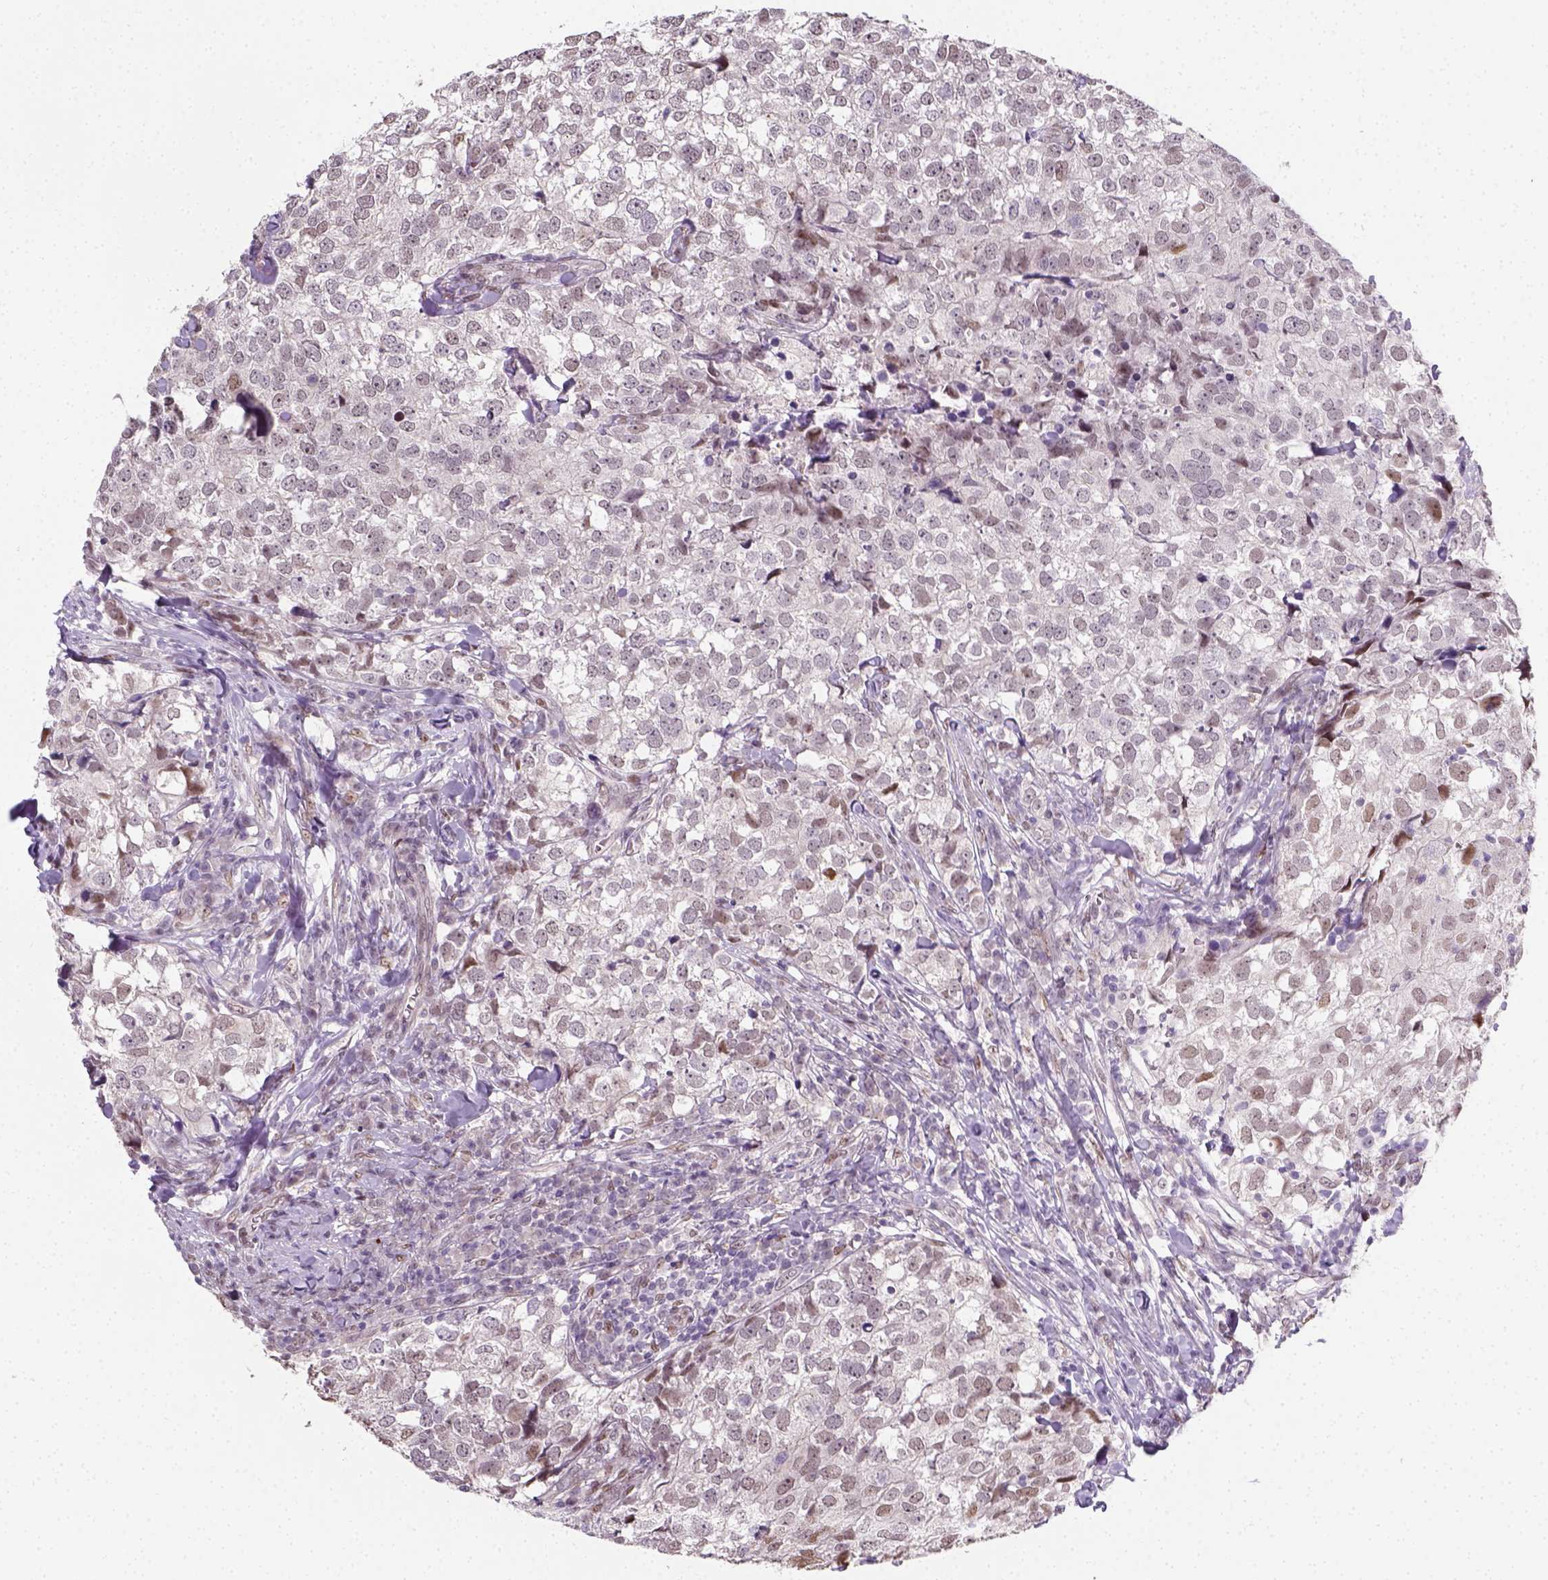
{"staining": {"intensity": "negative", "quantity": "none", "location": "none"}, "tissue": "breast cancer", "cell_type": "Tumor cells", "image_type": "cancer", "snomed": [{"axis": "morphology", "description": "Duct carcinoma"}, {"axis": "topography", "description": "Breast"}], "caption": "DAB (3,3'-diaminobenzidine) immunohistochemical staining of breast intraductal carcinoma displays no significant expression in tumor cells.", "gene": "C1orf112", "patient": {"sex": "female", "age": 30}}